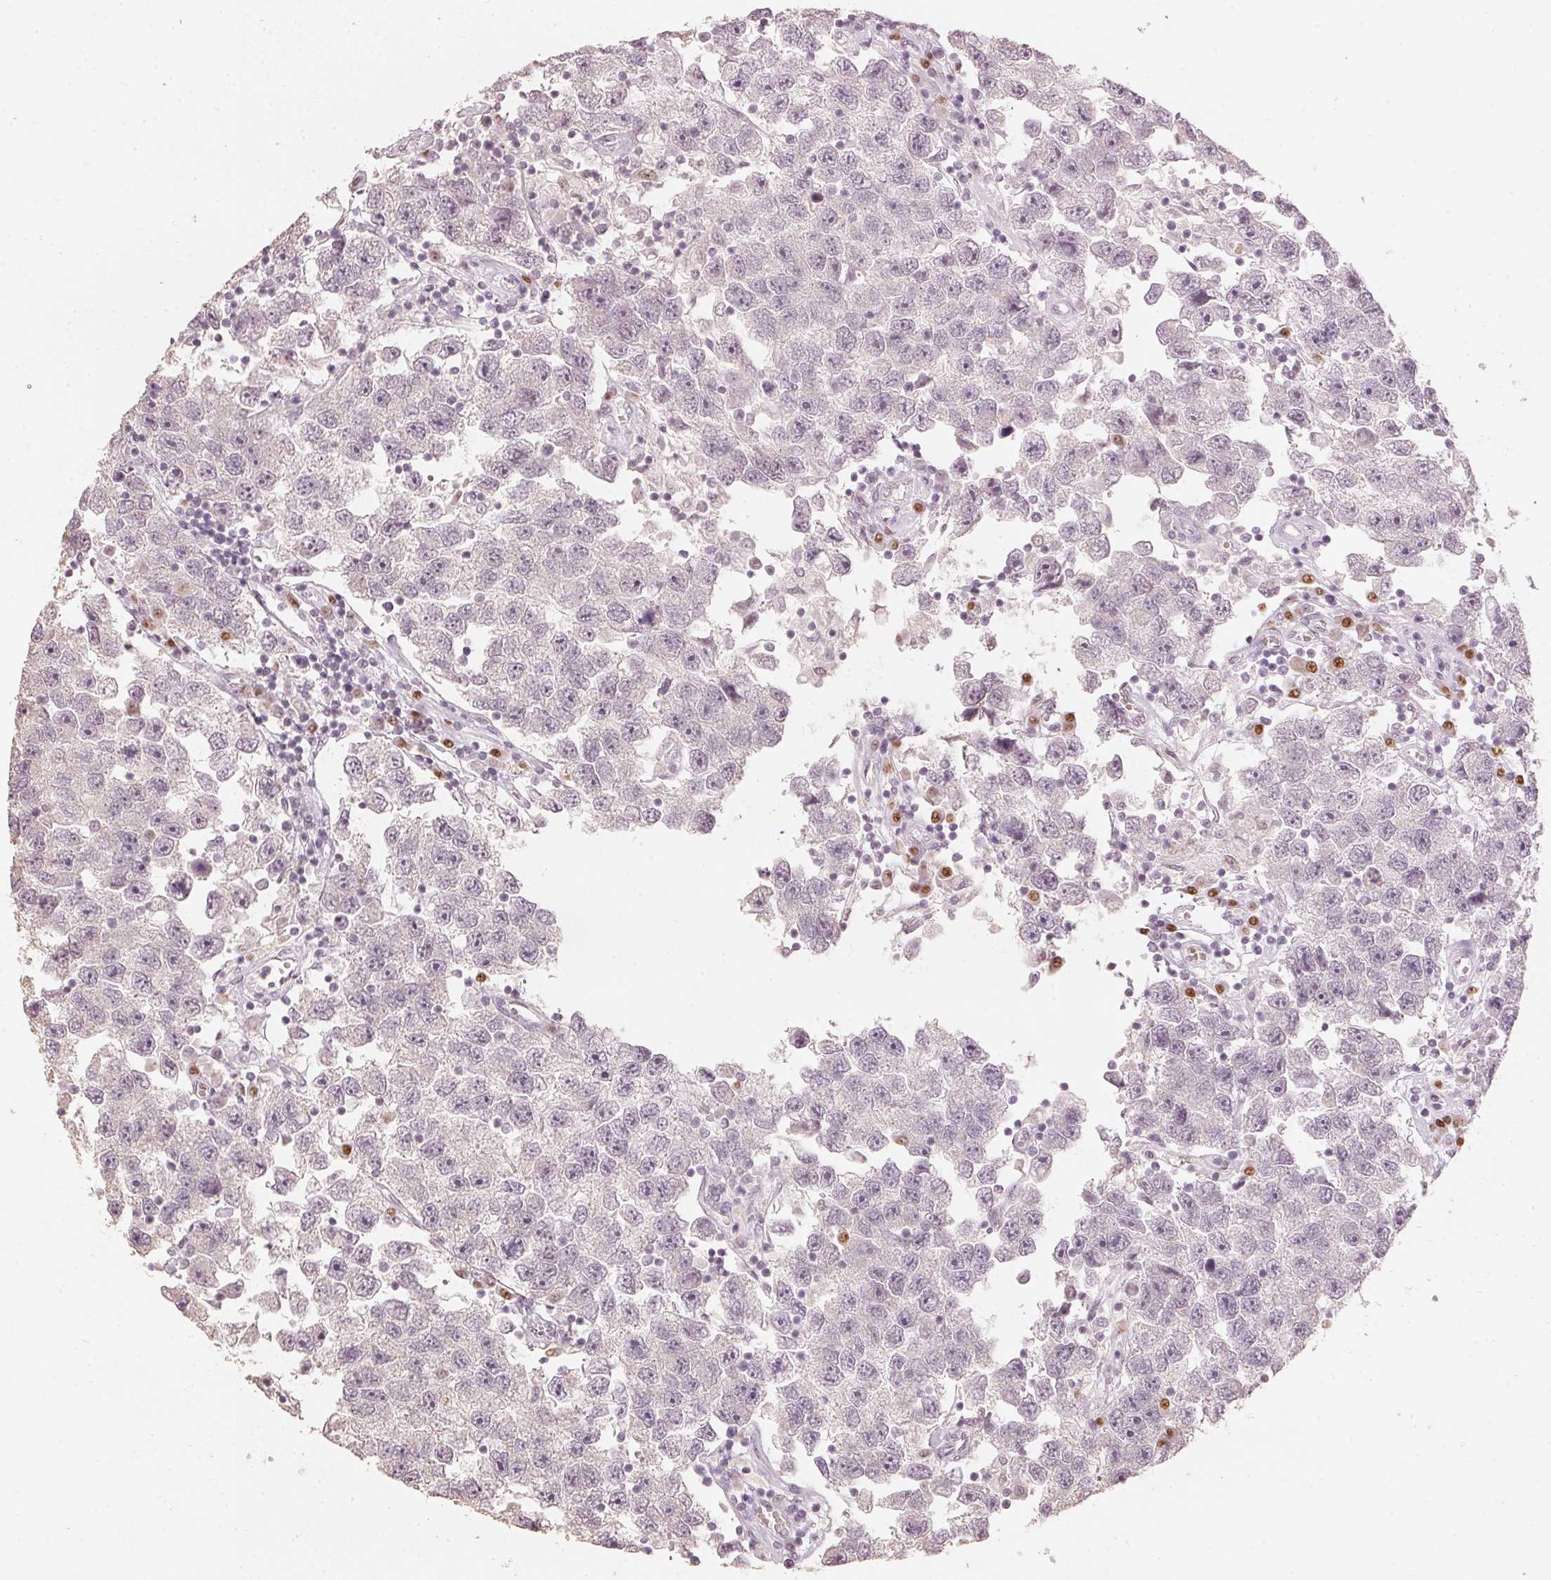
{"staining": {"intensity": "negative", "quantity": "none", "location": "none"}, "tissue": "testis cancer", "cell_type": "Tumor cells", "image_type": "cancer", "snomed": [{"axis": "morphology", "description": "Seminoma, NOS"}, {"axis": "topography", "description": "Testis"}], "caption": "Immunohistochemistry (IHC) micrograph of testis cancer stained for a protein (brown), which reveals no expression in tumor cells.", "gene": "SLC39A3", "patient": {"sex": "male", "age": 26}}